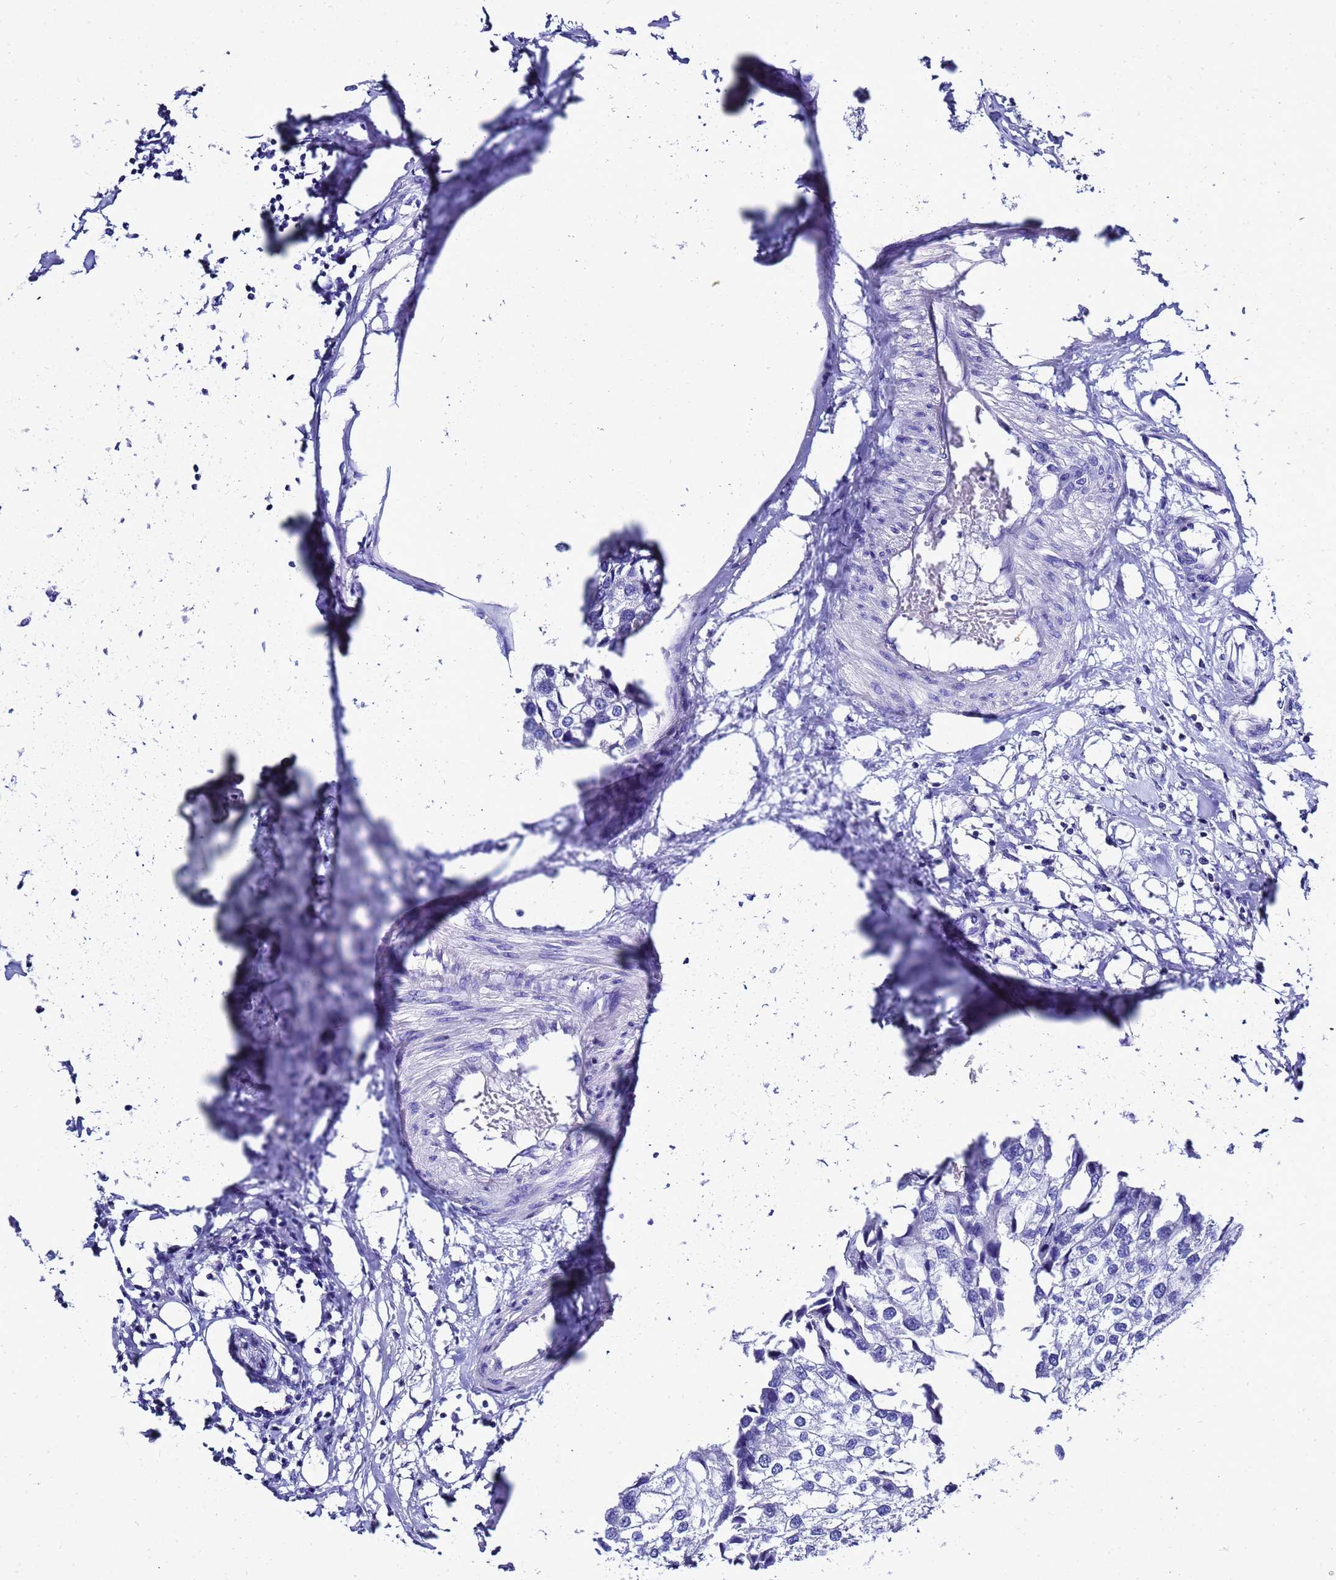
{"staining": {"intensity": "negative", "quantity": "none", "location": "none"}, "tissue": "urothelial cancer", "cell_type": "Tumor cells", "image_type": "cancer", "snomed": [{"axis": "morphology", "description": "Urothelial carcinoma, High grade"}, {"axis": "topography", "description": "Urinary bladder"}], "caption": "Human high-grade urothelial carcinoma stained for a protein using IHC displays no staining in tumor cells.", "gene": "LIPF", "patient": {"sex": "male", "age": 64}}